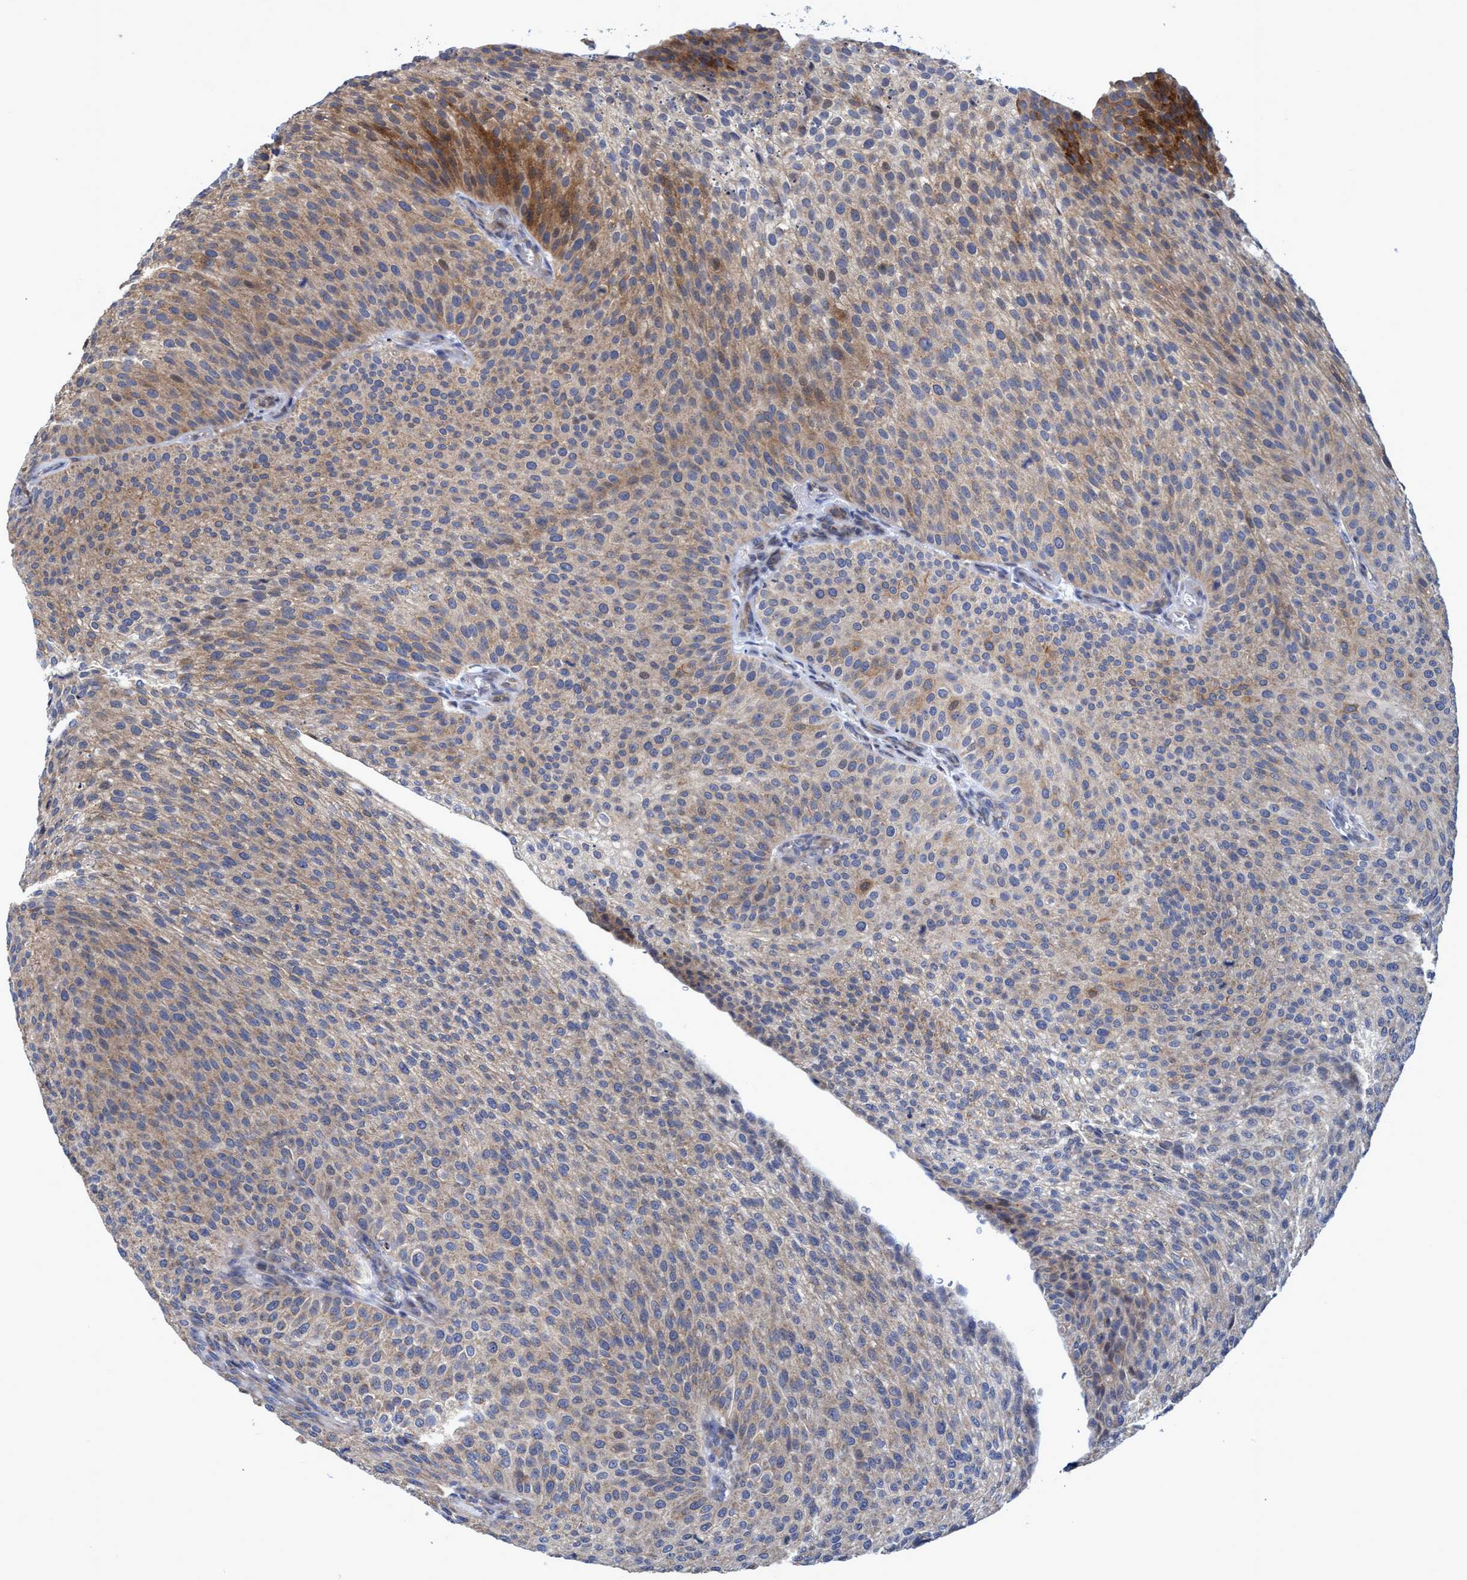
{"staining": {"intensity": "weak", "quantity": ">75%", "location": "cytoplasmic/membranous"}, "tissue": "urothelial cancer", "cell_type": "Tumor cells", "image_type": "cancer", "snomed": [{"axis": "morphology", "description": "Urothelial carcinoma, Low grade"}, {"axis": "topography", "description": "Smooth muscle"}, {"axis": "topography", "description": "Urinary bladder"}], "caption": "A brown stain highlights weak cytoplasmic/membranous staining of a protein in urothelial cancer tumor cells. (Stains: DAB in brown, nuclei in blue, Microscopy: brightfield microscopy at high magnification).", "gene": "NAT16", "patient": {"sex": "male", "age": 60}}